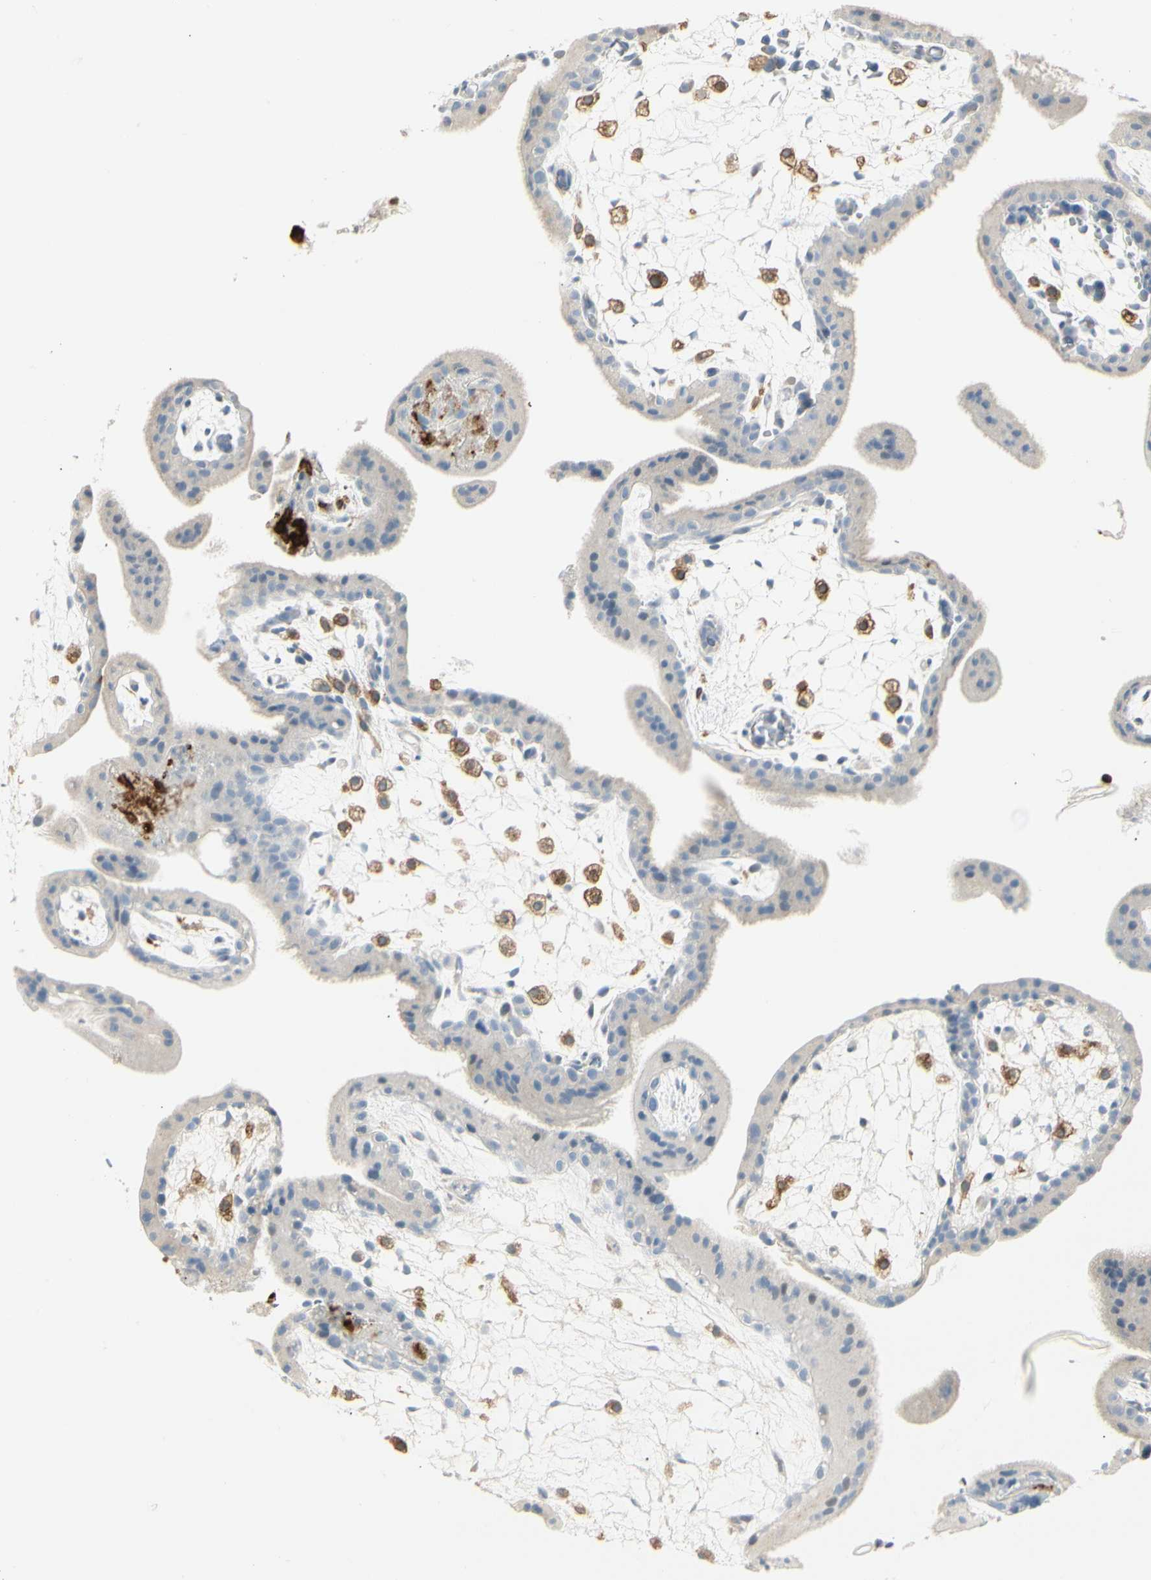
{"staining": {"intensity": "negative", "quantity": "none", "location": "none"}, "tissue": "placenta", "cell_type": "Decidual cells", "image_type": "normal", "snomed": [{"axis": "morphology", "description": "Normal tissue, NOS"}, {"axis": "topography", "description": "Placenta"}], "caption": "High magnification brightfield microscopy of normal placenta stained with DAB (brown) and counterstained with hematoxylin (blue): decidual cells show no significant positivity.", "gene": "ITGB2", "patient": {"sex": "female", "age": 35}}